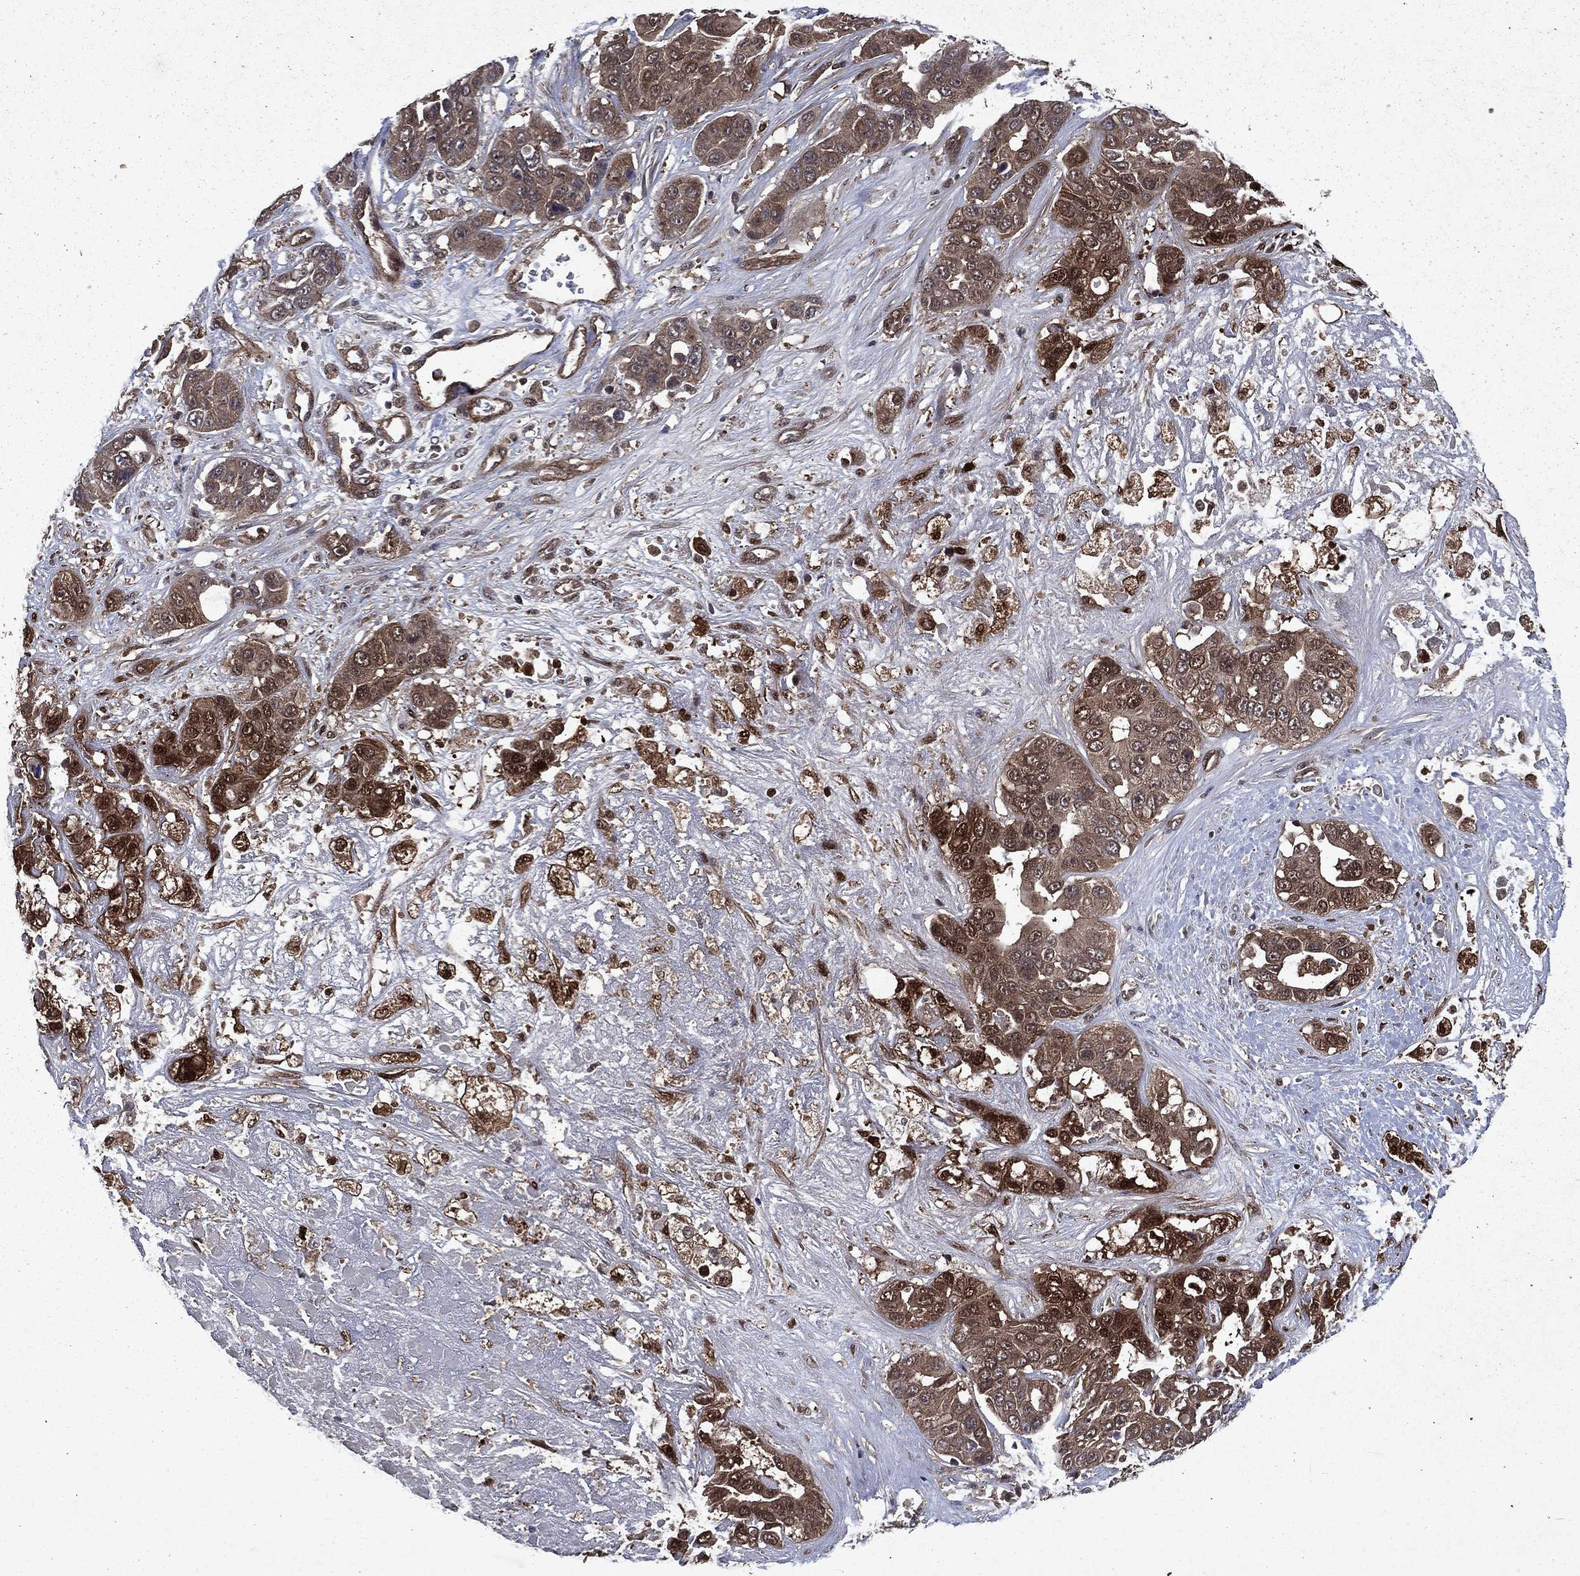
{"staining": {"intensity": "moderate", "quantity": "25%-75%", "location": "cytoplasmic/membranous,nuclear"}, "tissue": "liver cancer", "cell_type": "Tumor cells", "image_type": "cancer", "snomed": [{"axis": "morphology", "description": "Cholangiocarcinoma"}, {"axis": "topography", "description": "Liver"}], "caption": "The histopathology image demonstrates immunohistochemical staining of liver cholangiocarcinoma. There is moderate cytoplasmic/membranous and nuclear staining is seen in about 25%-75% of tumor cells.", "gene": "FGD1", "patient": {"sex": "female", "age": 52}}